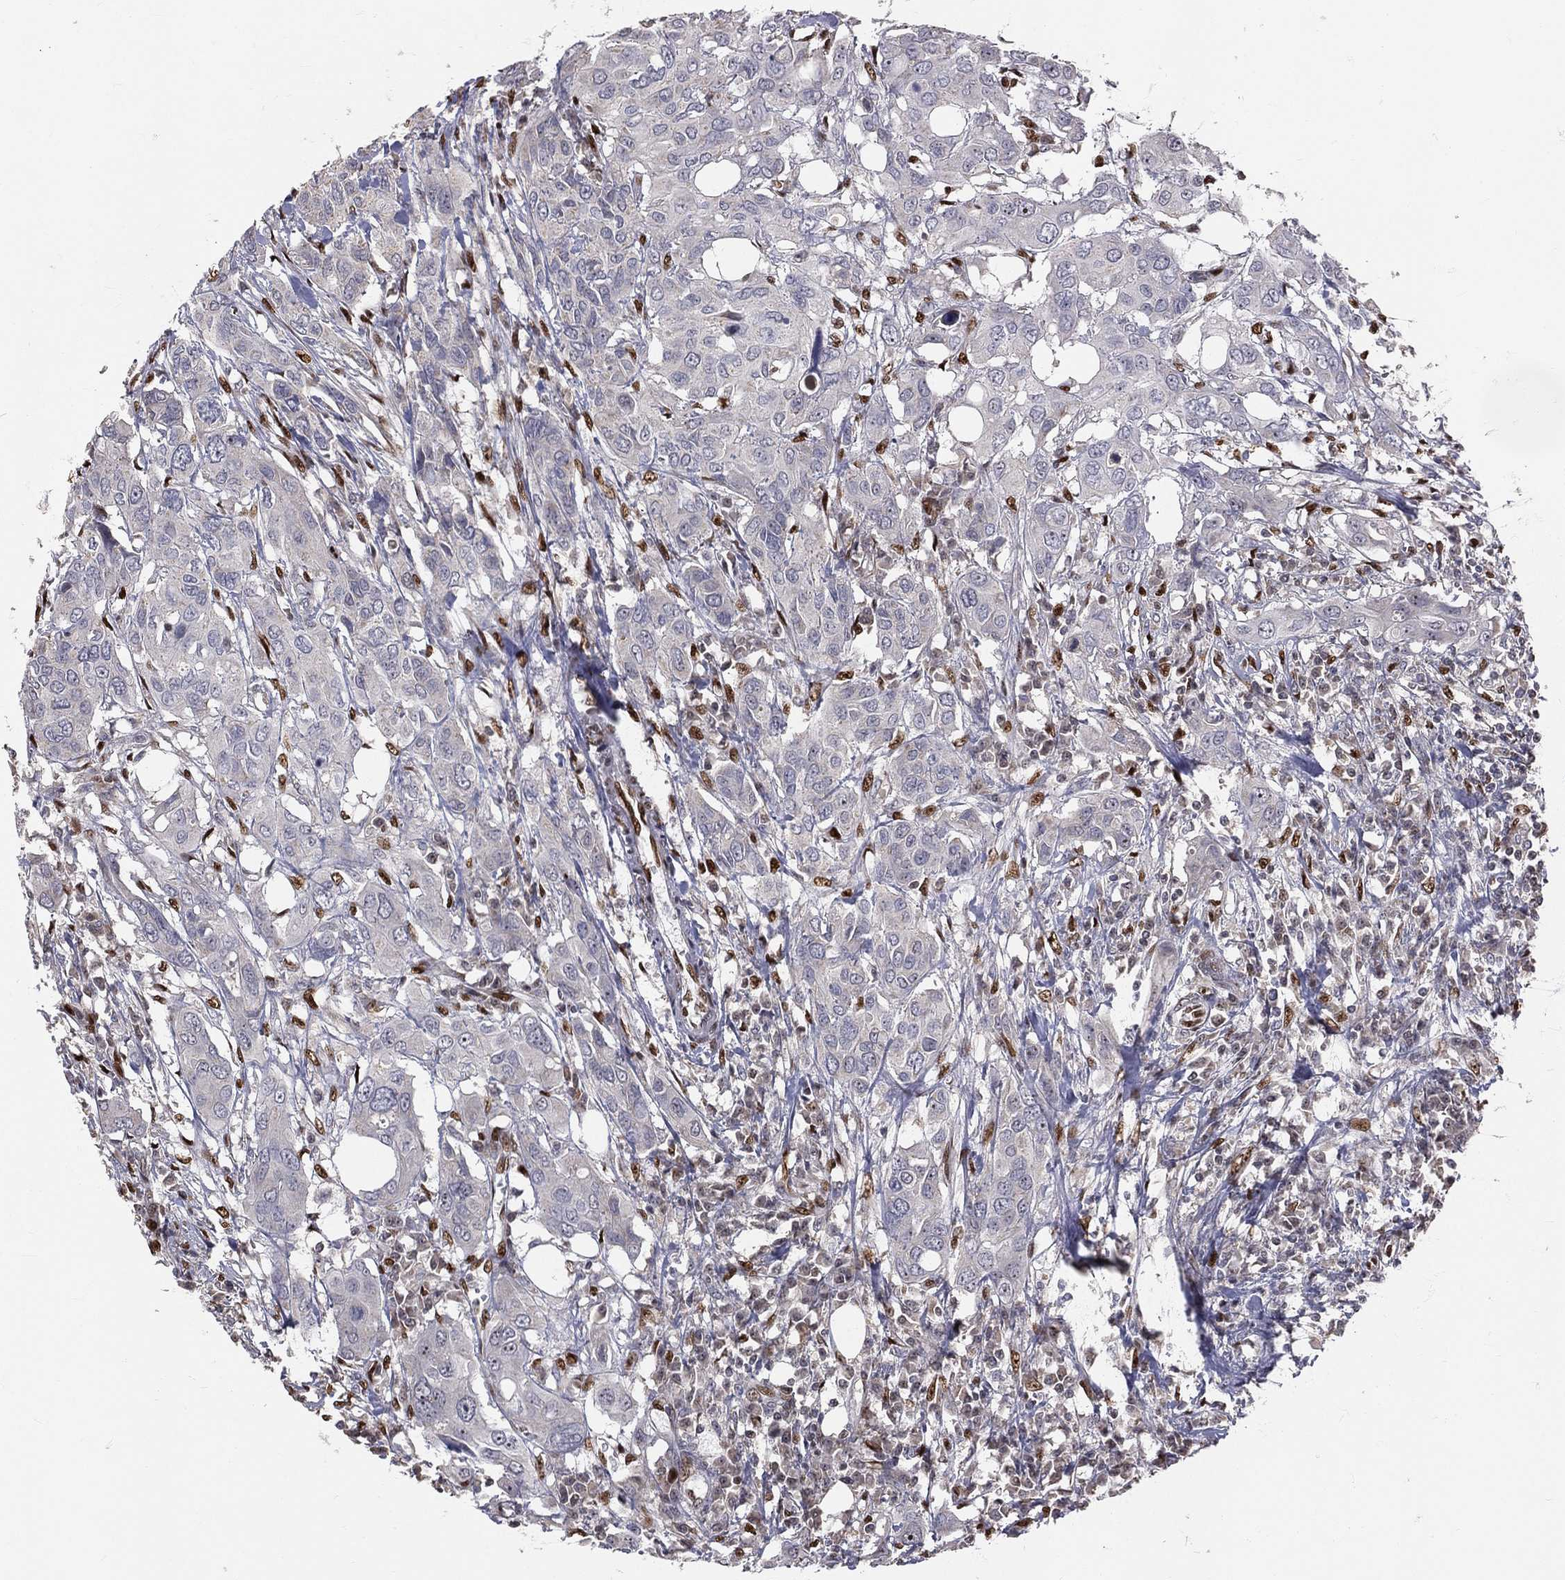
{"staining": {"intensity": "negative", "quantity": "none", "location": "none"}, "tissue": "urothelial cancer", "cell_type": "Tumor cells", "image_type": "cancer", "snomed": [{"axis": "morphology", "description": "Urothelial carcinoma, NOS"}, {"axis": "morphology", "description": "Urothelial carcinoma, High grade"}, {"axis": "topography", "description": "Urinary bladder"}], "caption": "This is an immunohistochemistry photomicrograph of human urothelial cancer. There is no positivity in tumor cells.", "gene": "ZEB1", "patient": {"sex": "male", "age": 63}}